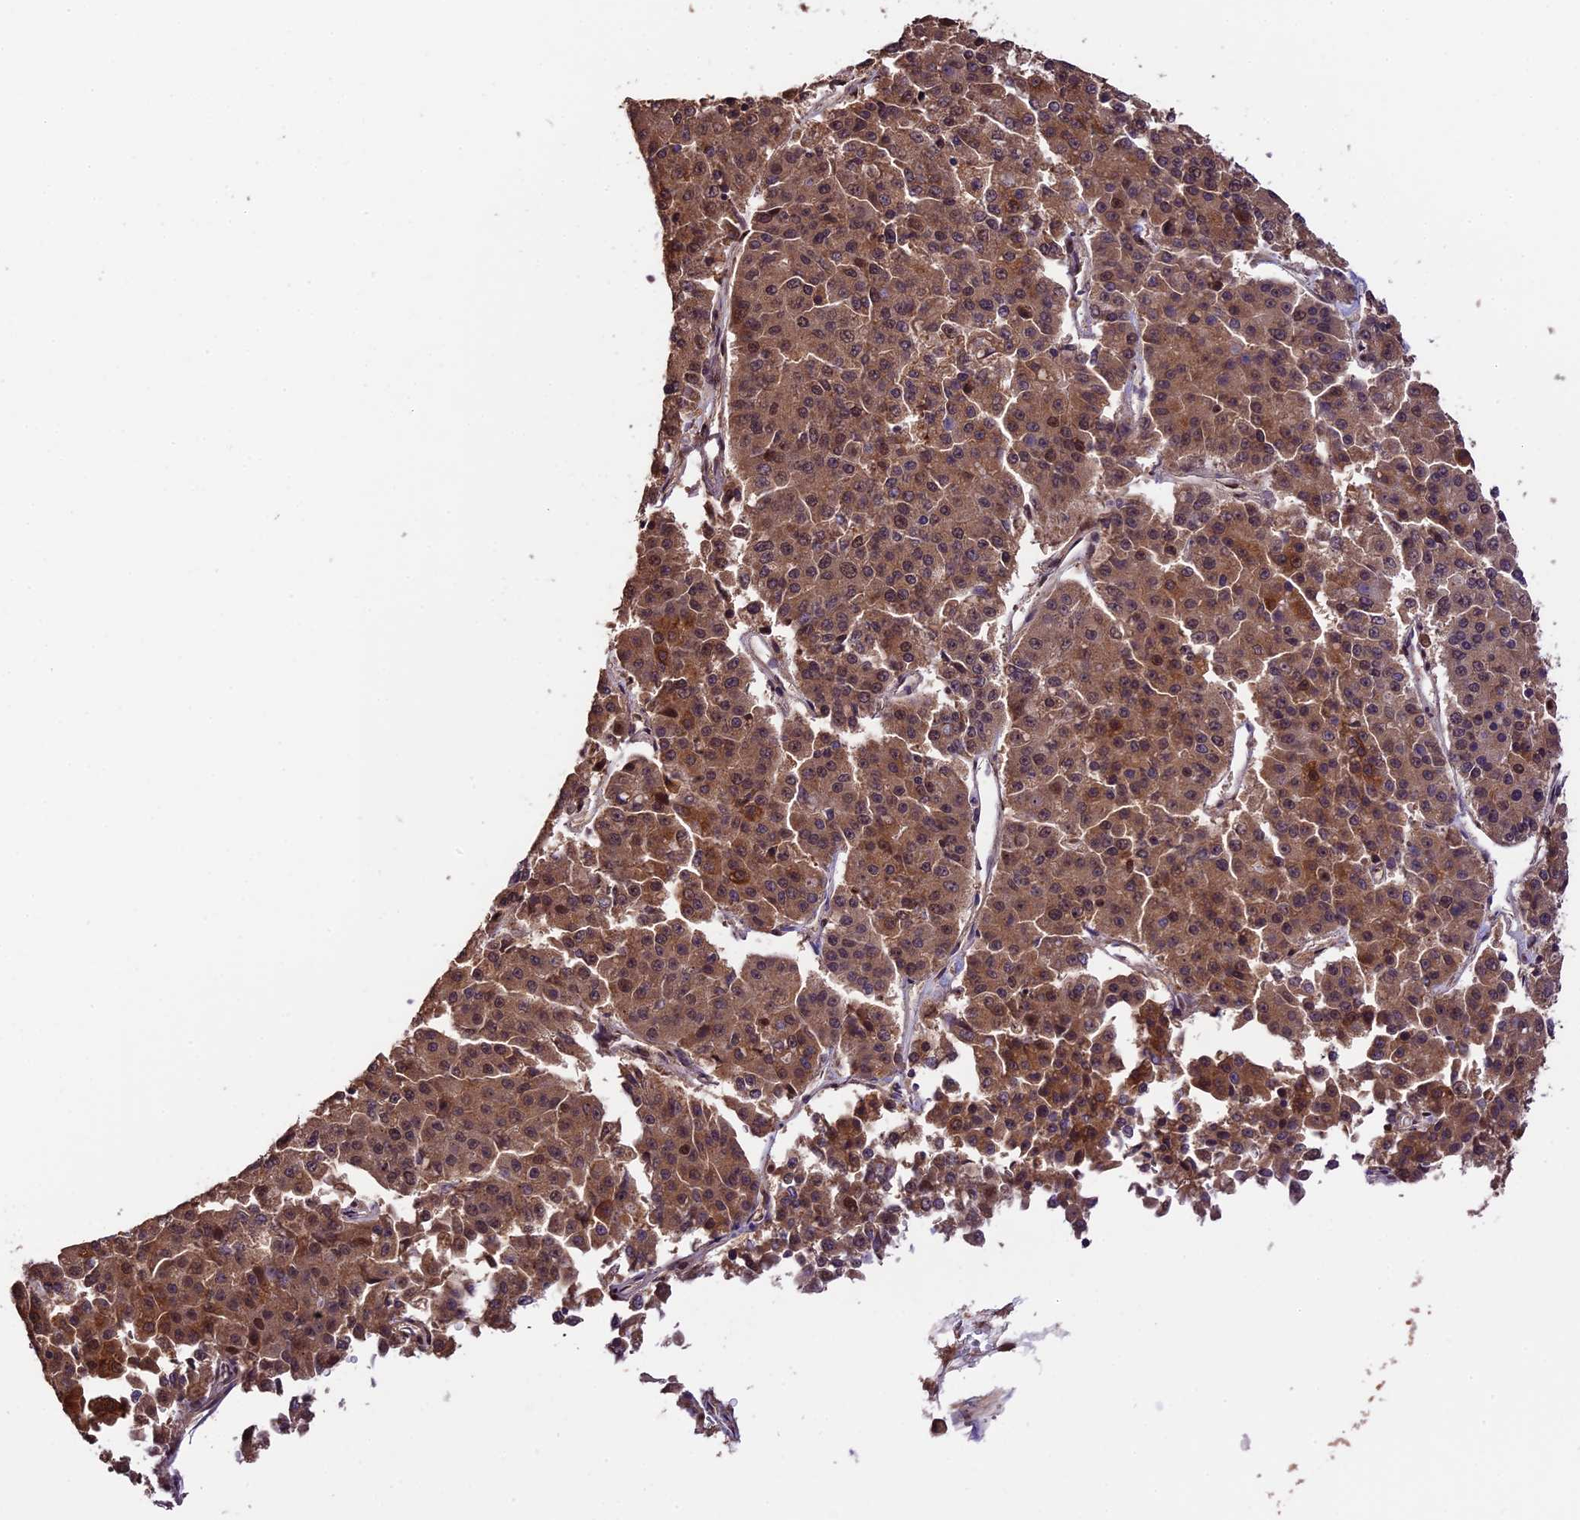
{"staining": {"intensity": "moderate", "quantity": ">75%", "location": "cytoplasmic/membranous,nuclear"}, "tissue": "pancreatic cancer", "cell_type": "Tumor cells", "image_type": "cancer", "snomed": [{"axis": "morphology", "description": "Adenocarcinoma, NOS"}, {"axis": "topography", "description": "Pancreas"}], "caption": "A micrograph of human pancreatic cancer stained for a protein shows moderate cytoplasmic/membranous and nuclear brown staining in tumor cells.", "gene": "TRMT1", "patient": {"sex": "male", "age": 50}}